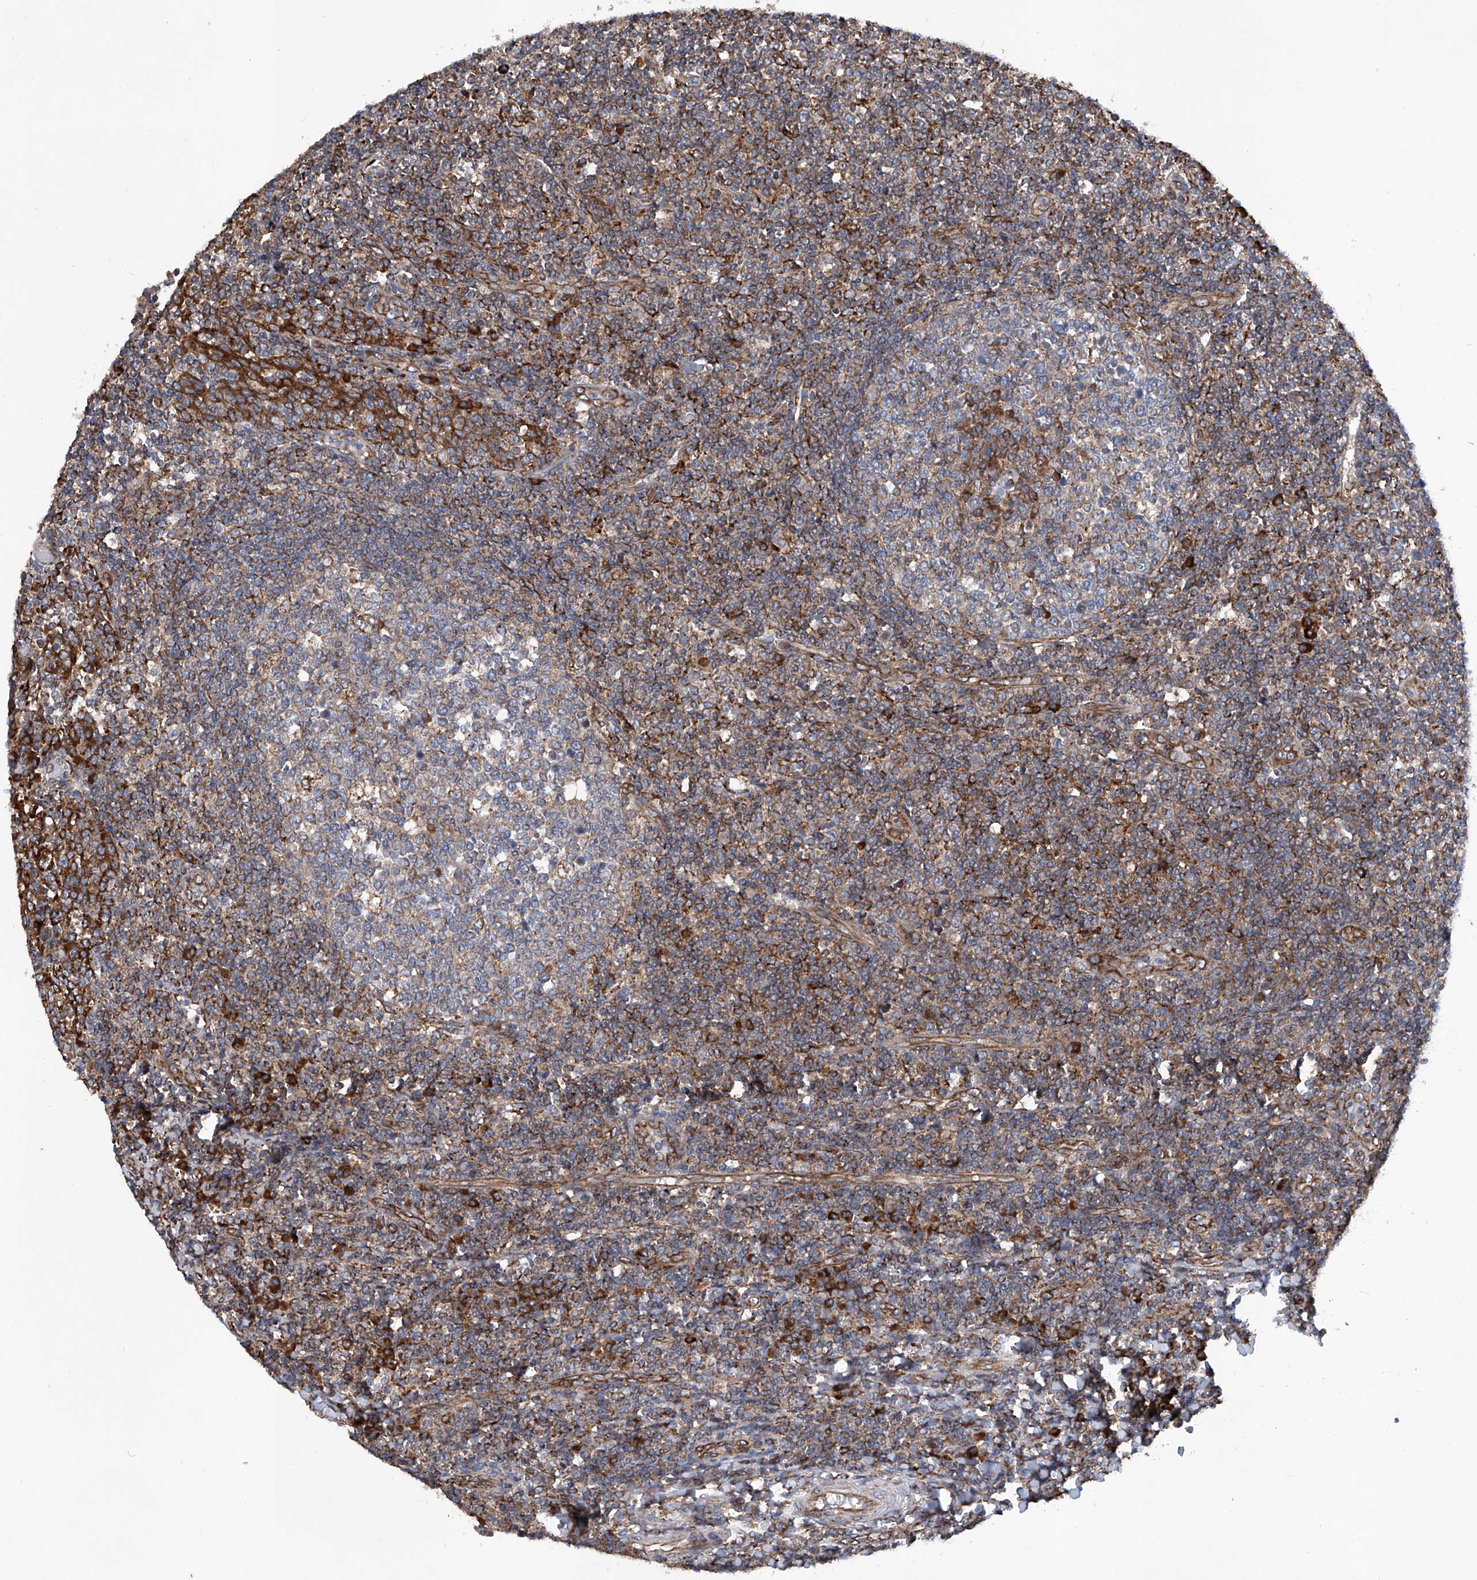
{"staining": {"intensity": "moderate", "quantity": "<25%", "location": "cytoplasmic/membranous"}, "tissue": "tonsil", "cell_type": "Germinal center cells", "image_type": "normal", "snomed": [{"axis": "morphology", "description": "Normal tissue, NOS"}, {"axis": "topography", "description": "Tonsil"}], "caption": "A brown stain highlights moderate cytoplasmic/membranous positivity of a protein in germinal center cells of unremarkable human tonsil. Using DAB (brown) and hematoxylin (blue) stains, captured at high magnification using brightfield microscopy.", "gene": "ASCC3", "patient": {"sex": "female", "age": 19}}